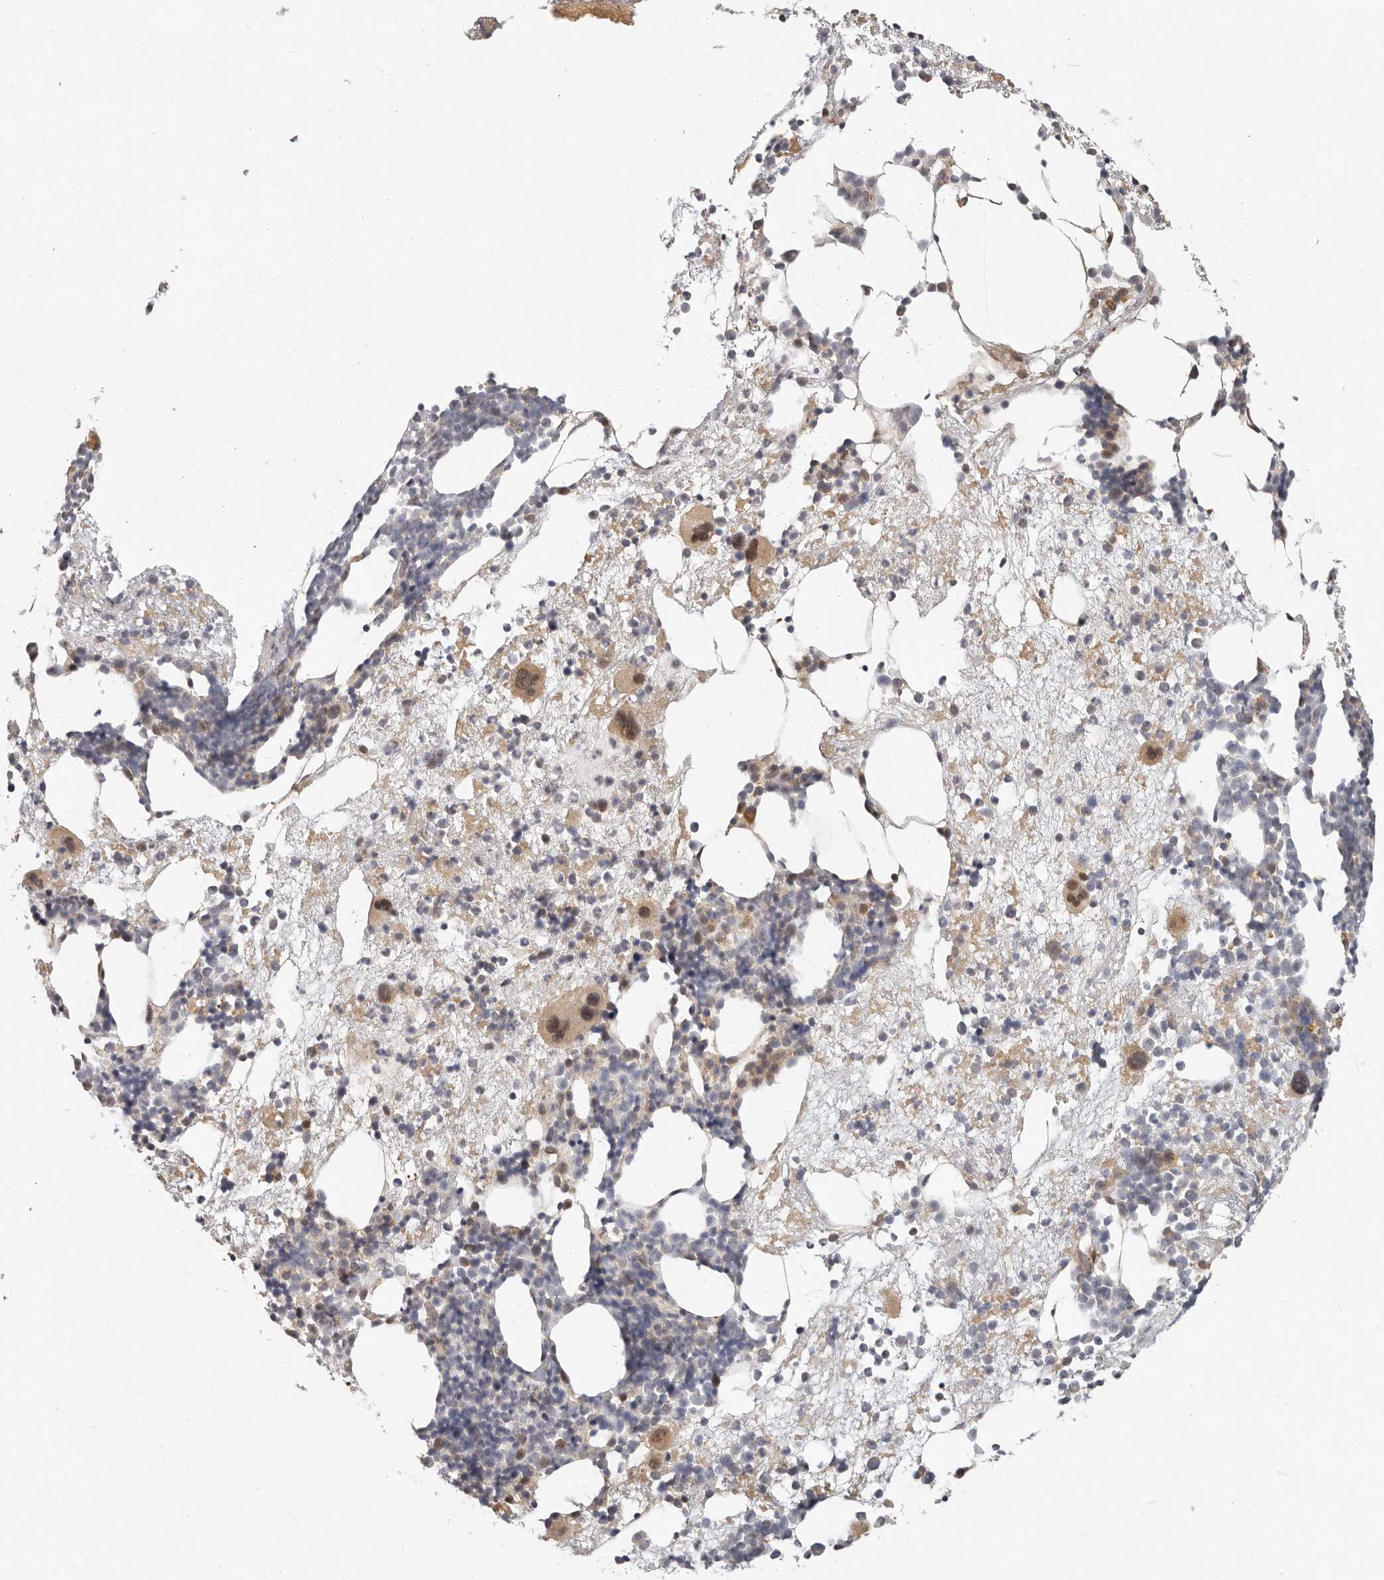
{"staining": {"intensity": "moderate", "quantity": "<25%", "location": "cytoplasmic/membranous,nuclear"}, "tissue": "bone marrow", "cell_type": "Hematopoietic cells", "image_type": "normal", "snomed": [{"axis": "morphology", "description": "Normal tissue, NOS"}, {"axis": "topography", "description": "Bone marrow"}], "caption": "IHC (DAB) staining of benign human bone marrow exhibits moderate cytoplasmic/membranous,nuclear protein expression in approximately <25% of hematopoietic cells.", "gene": "ZRANB1", "patient": {"sex": "male", "age": 54}}